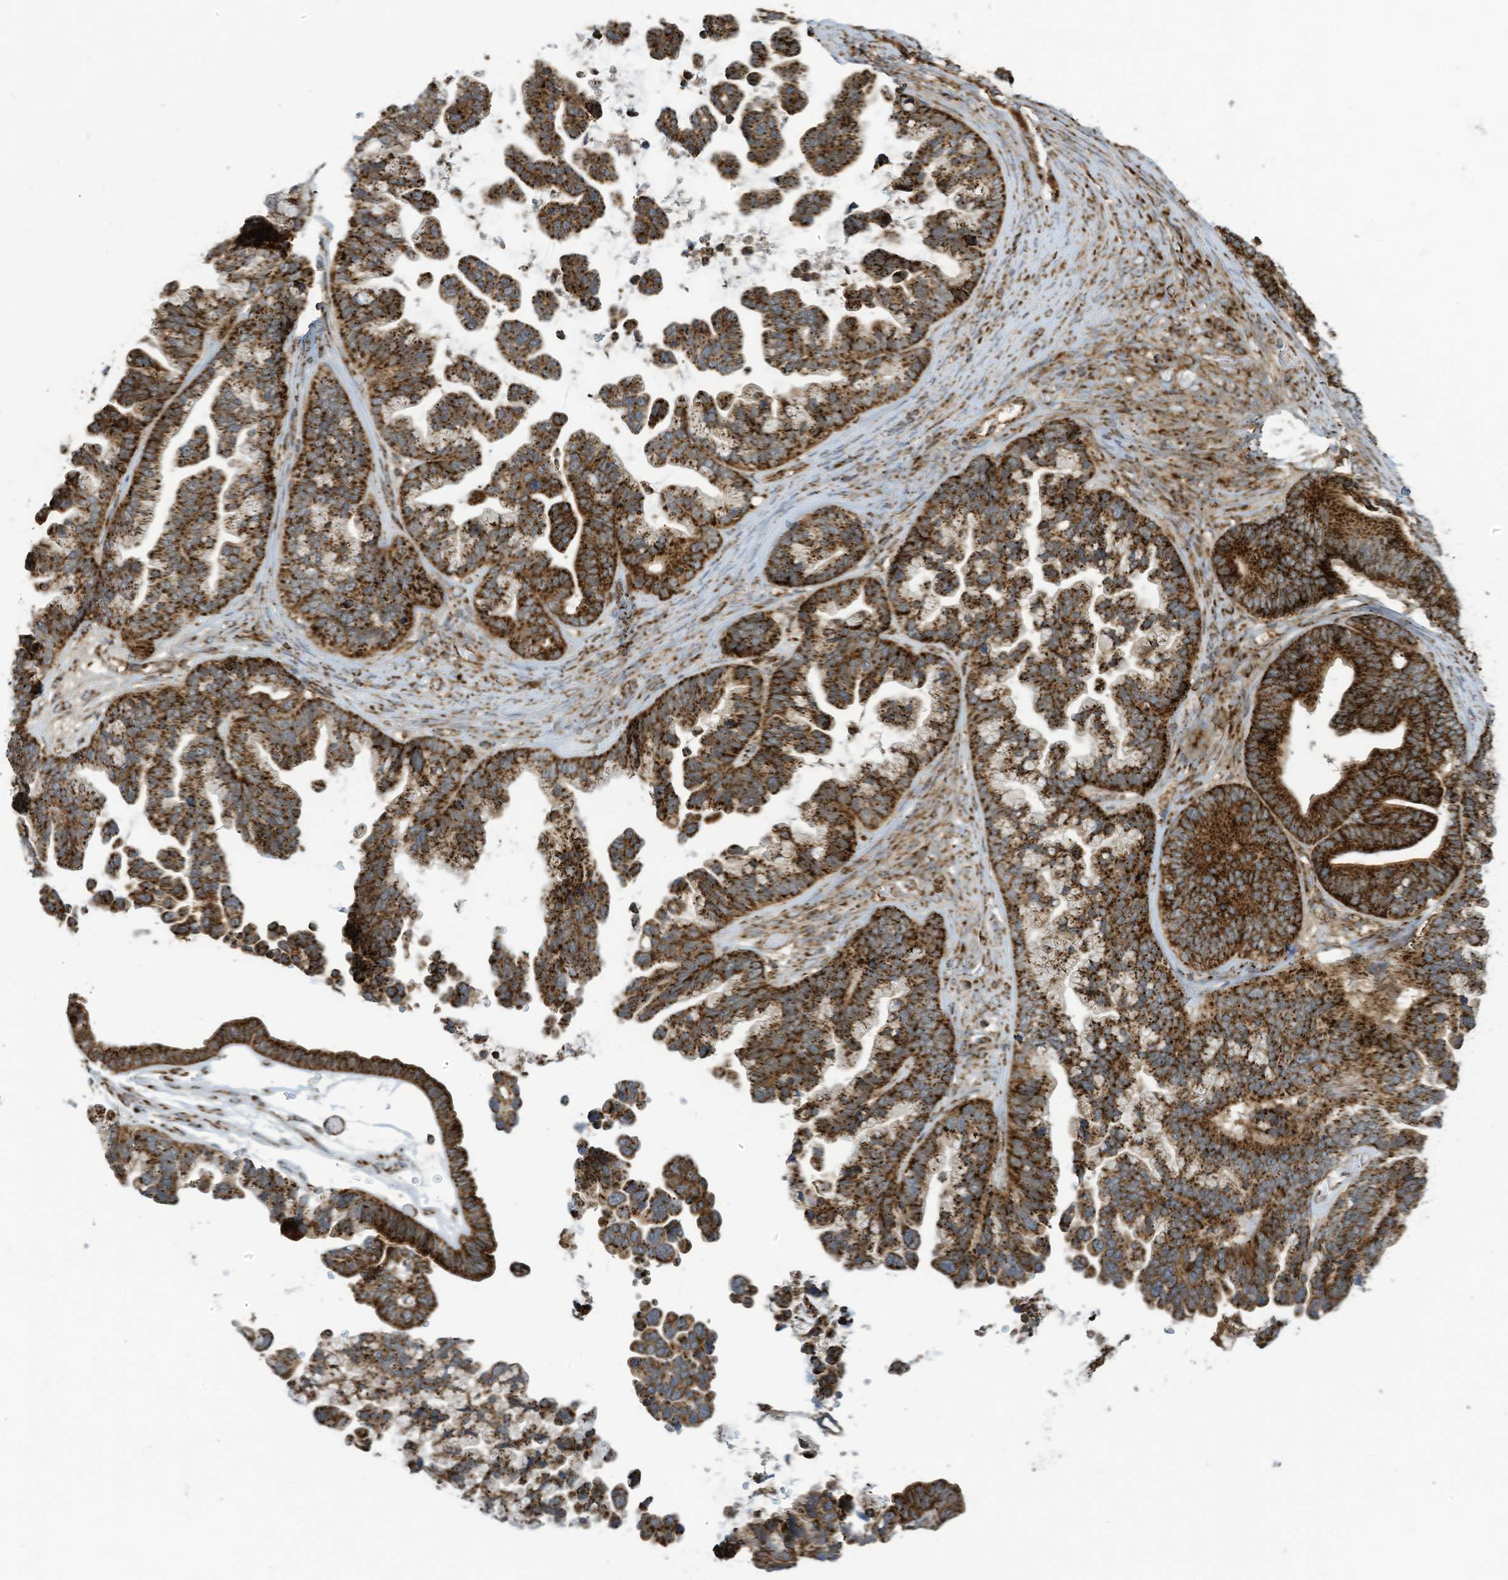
{"staining": {"intensity": "strong", "quantity": ">75%", "location": "cytoplasmic/membranous"}, "tissue": "ovarian cancer", "cell_type": "Tumor cells", "image_type": "cancer", "snomed": [{"axis": "morphology", "description": "Cystadenocarcinoma, serous, NOS"}, {"axis": "topography", "description": "Ovary"}], "caption": "Immunohistochemical staining of serous cystadenocarcinoma (ovarian) displays strong cytoplasmic/membranous protein positivity in approximately >75% of tumor cells.", "gene": "COX10", "patient": {"sex": "female", "age": 56}}